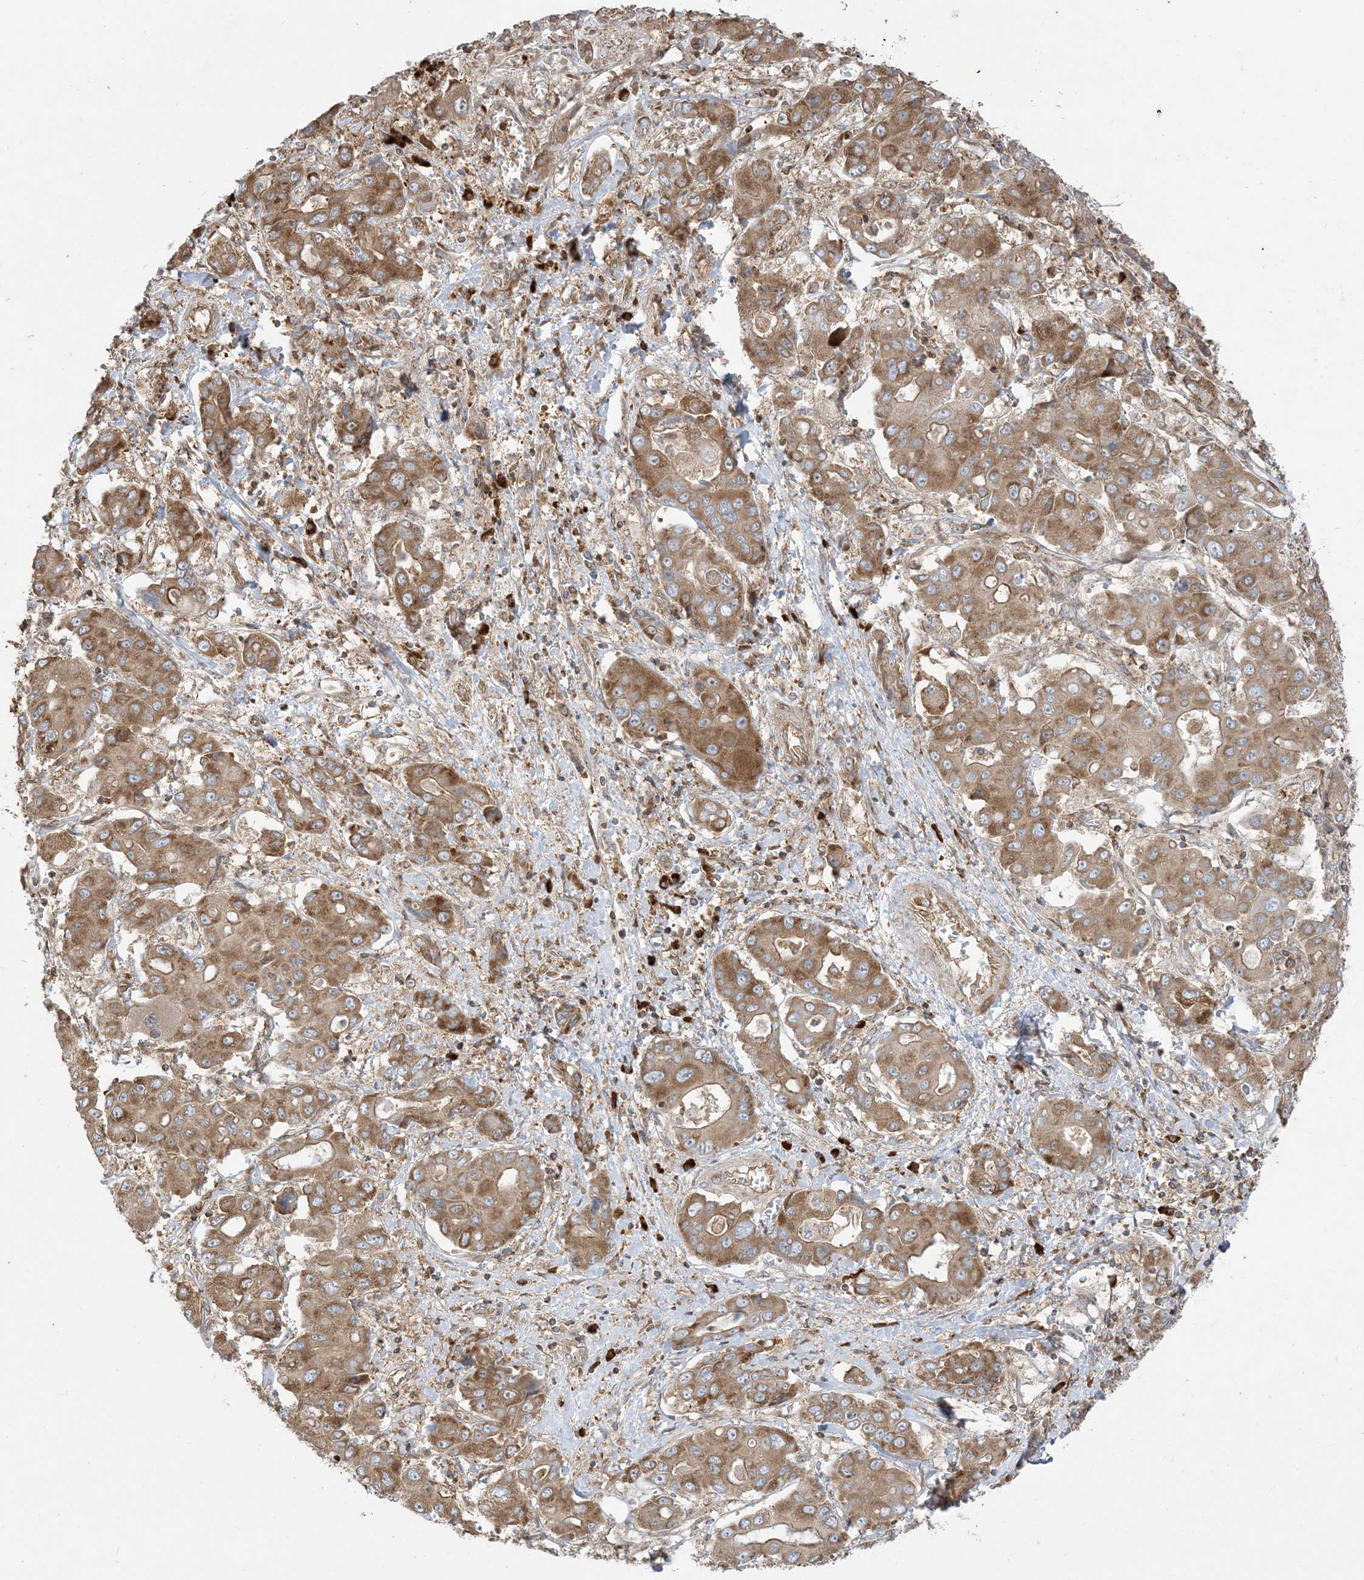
{"staining": {"intensity": "moderate", "quantity": ">75%", "location": "cytoplasmic/membranous"}, "tissue": "liver cancer", "cell_type": "Tumor cells", "image_type": "cancer", "snomed": [{"axis": "morphology", "description": "Cholangiocarcinoma"}, {"axis": "topography", "description": "Liver"}], "caption": "Brown immunohistochemical staining in cholangiocarcinoma (liver) demonstrates moderate cytoplasmic/membranous positivity in about >75% of tumor cells.", "gene": "SRP72", "patient": {"sex": "male", "age": 67}}